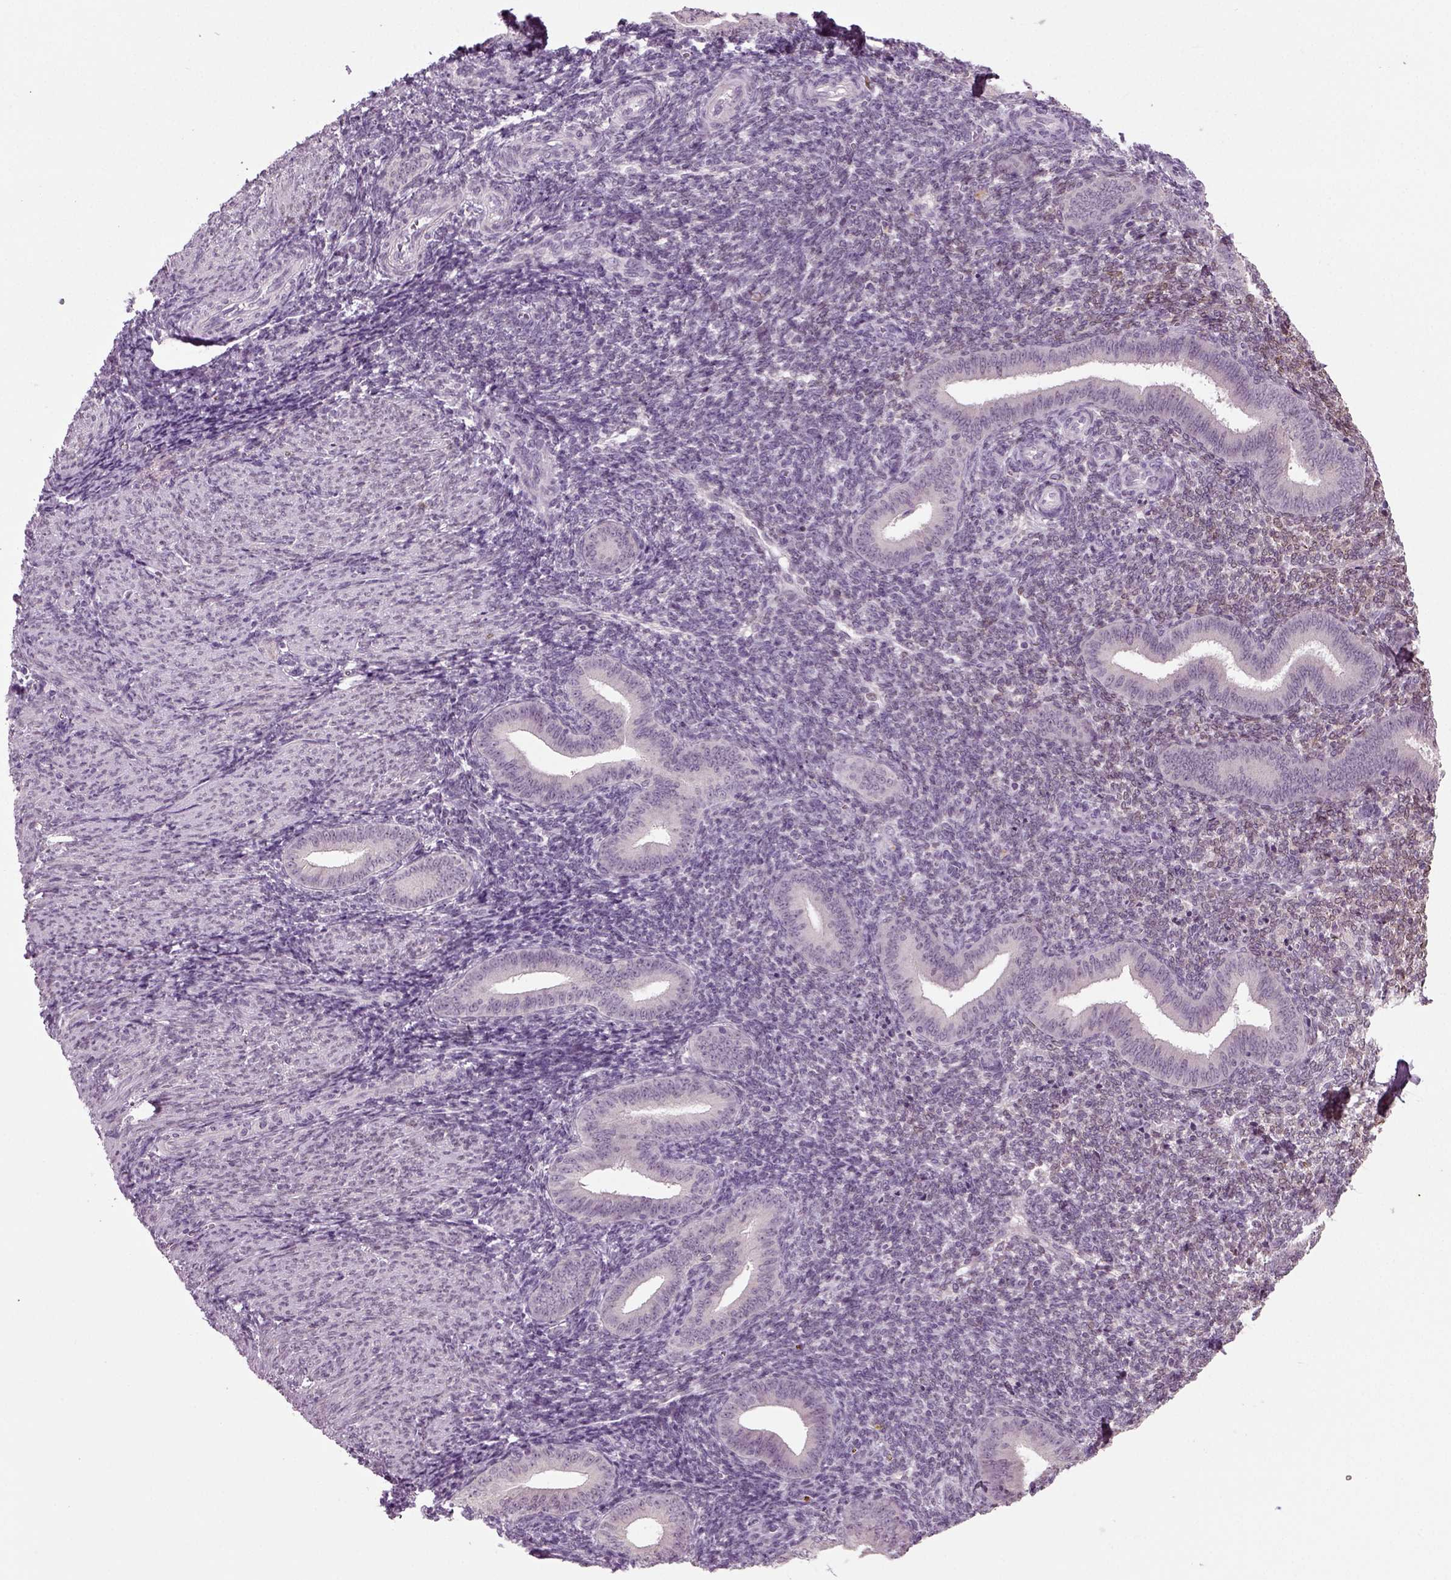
{"staining": {"intensity": "moderate", "quantity": "25%-75%", "location": "cytoplasmic/membranous"}, "tissue": "endometrium", "cell_type": "Cells in endometrial stroma", "image_type": "normal", "snomed": [{"axis": "morphology", "description": "Normal tissue, NOS"}, {"axis": "topography", "description": "Endometrium"}], "caption": "A medium amount of moderate cytoplasmic/membranous expression is seen in about 25%-75% of cells in endometrial stroma in normal endometrium. (Brightfield microscopy of DAB IHC at high magnification).", "gene": "SYNGAP1", "patient": {"sex": "female", "age": 25}}